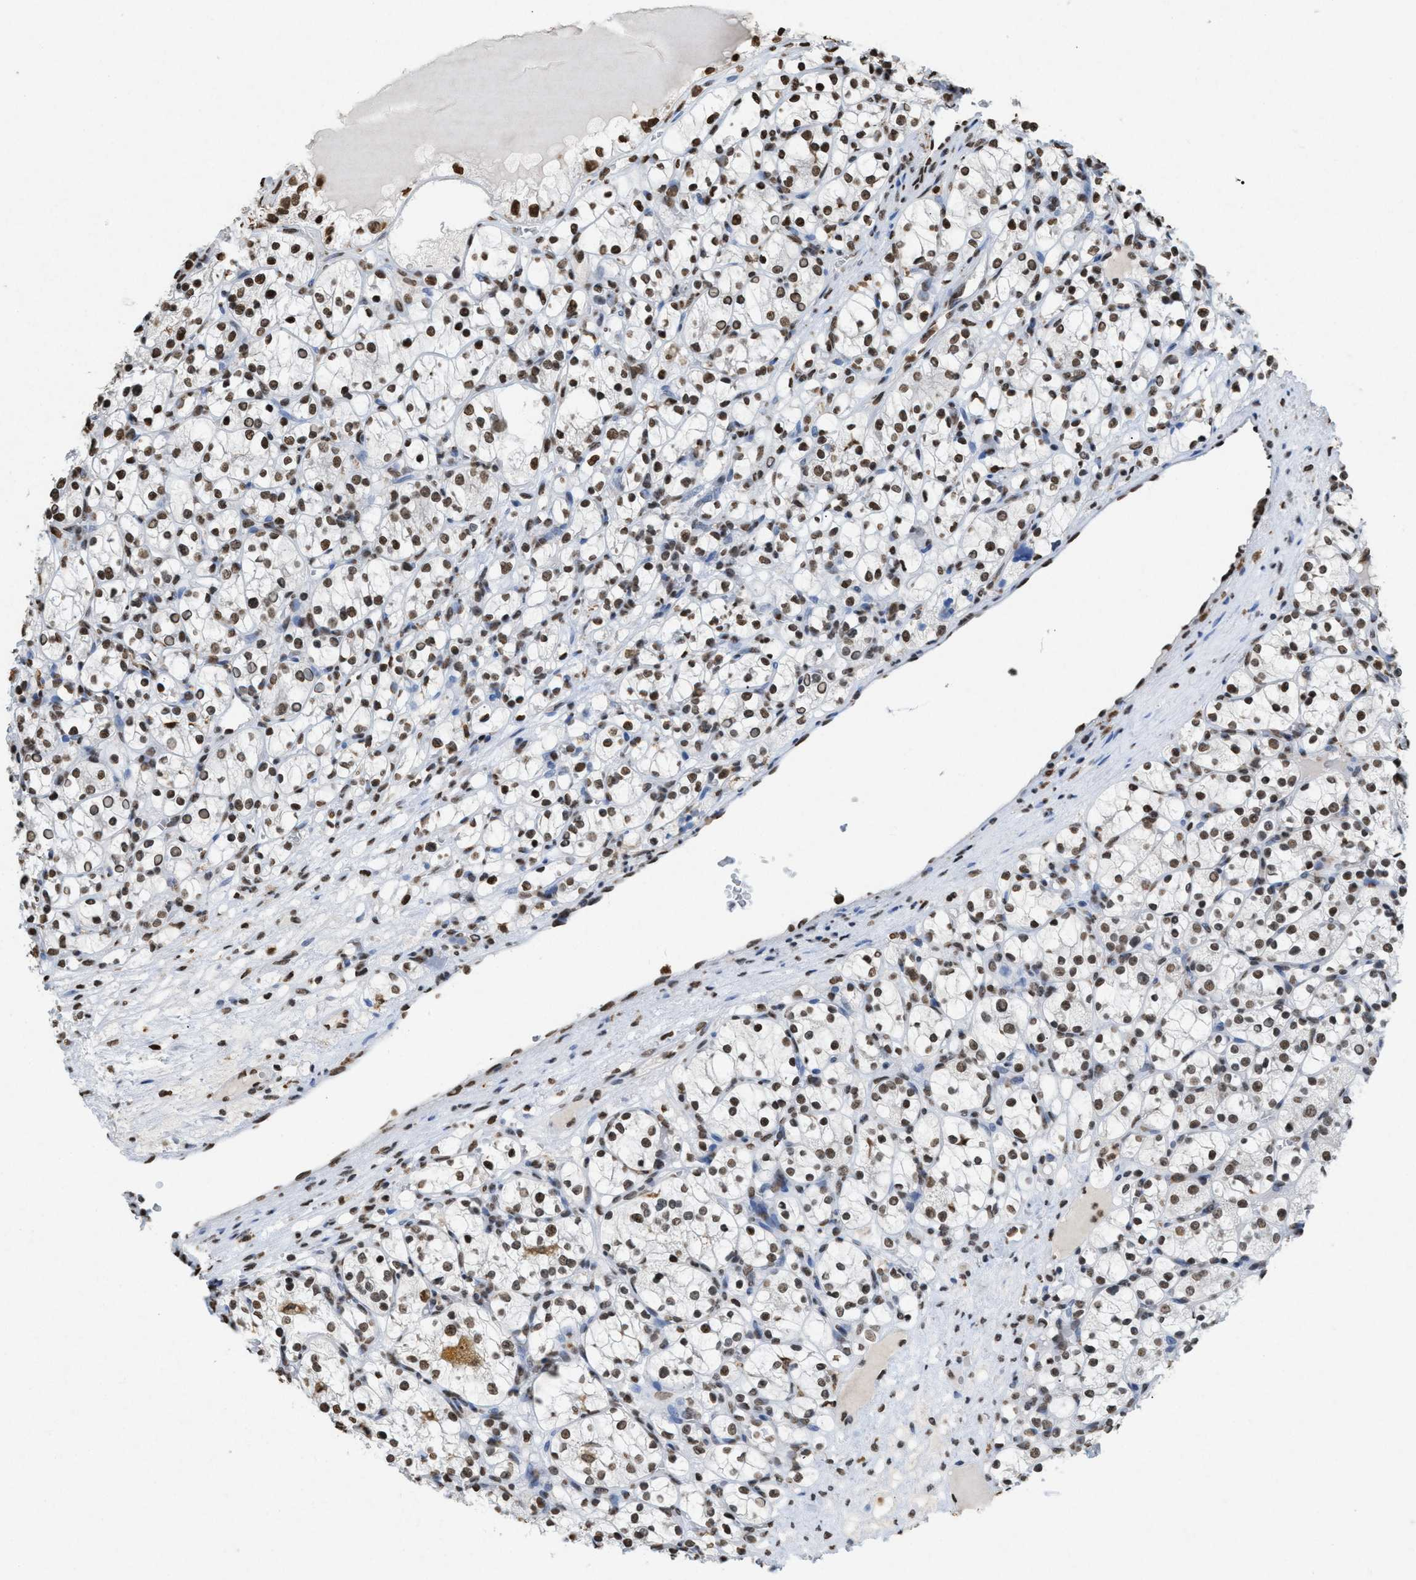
{"staining": {"intensity": "moderate", "quantity": ">75%", "location": "nuclear"}, "tissue": "renal cancer", "cell_type": "Tumor cells", "image_type": "cancer", "snomed": [{"axis": "morphology", "description": "Adenocarcinoma, NOS"}, {"axis": "topography", "description": "Kidney"}], "caption": "Immunohistochemistry (IHC) (DAB (3,3'-diaminobenzidine)) staining of renal adenocarcinoma exhibits moderate nuclear protein positivity in about >75% of tumor cells.", "gene": "NUP88", "patient": {"sex": "female", "age": 69}}